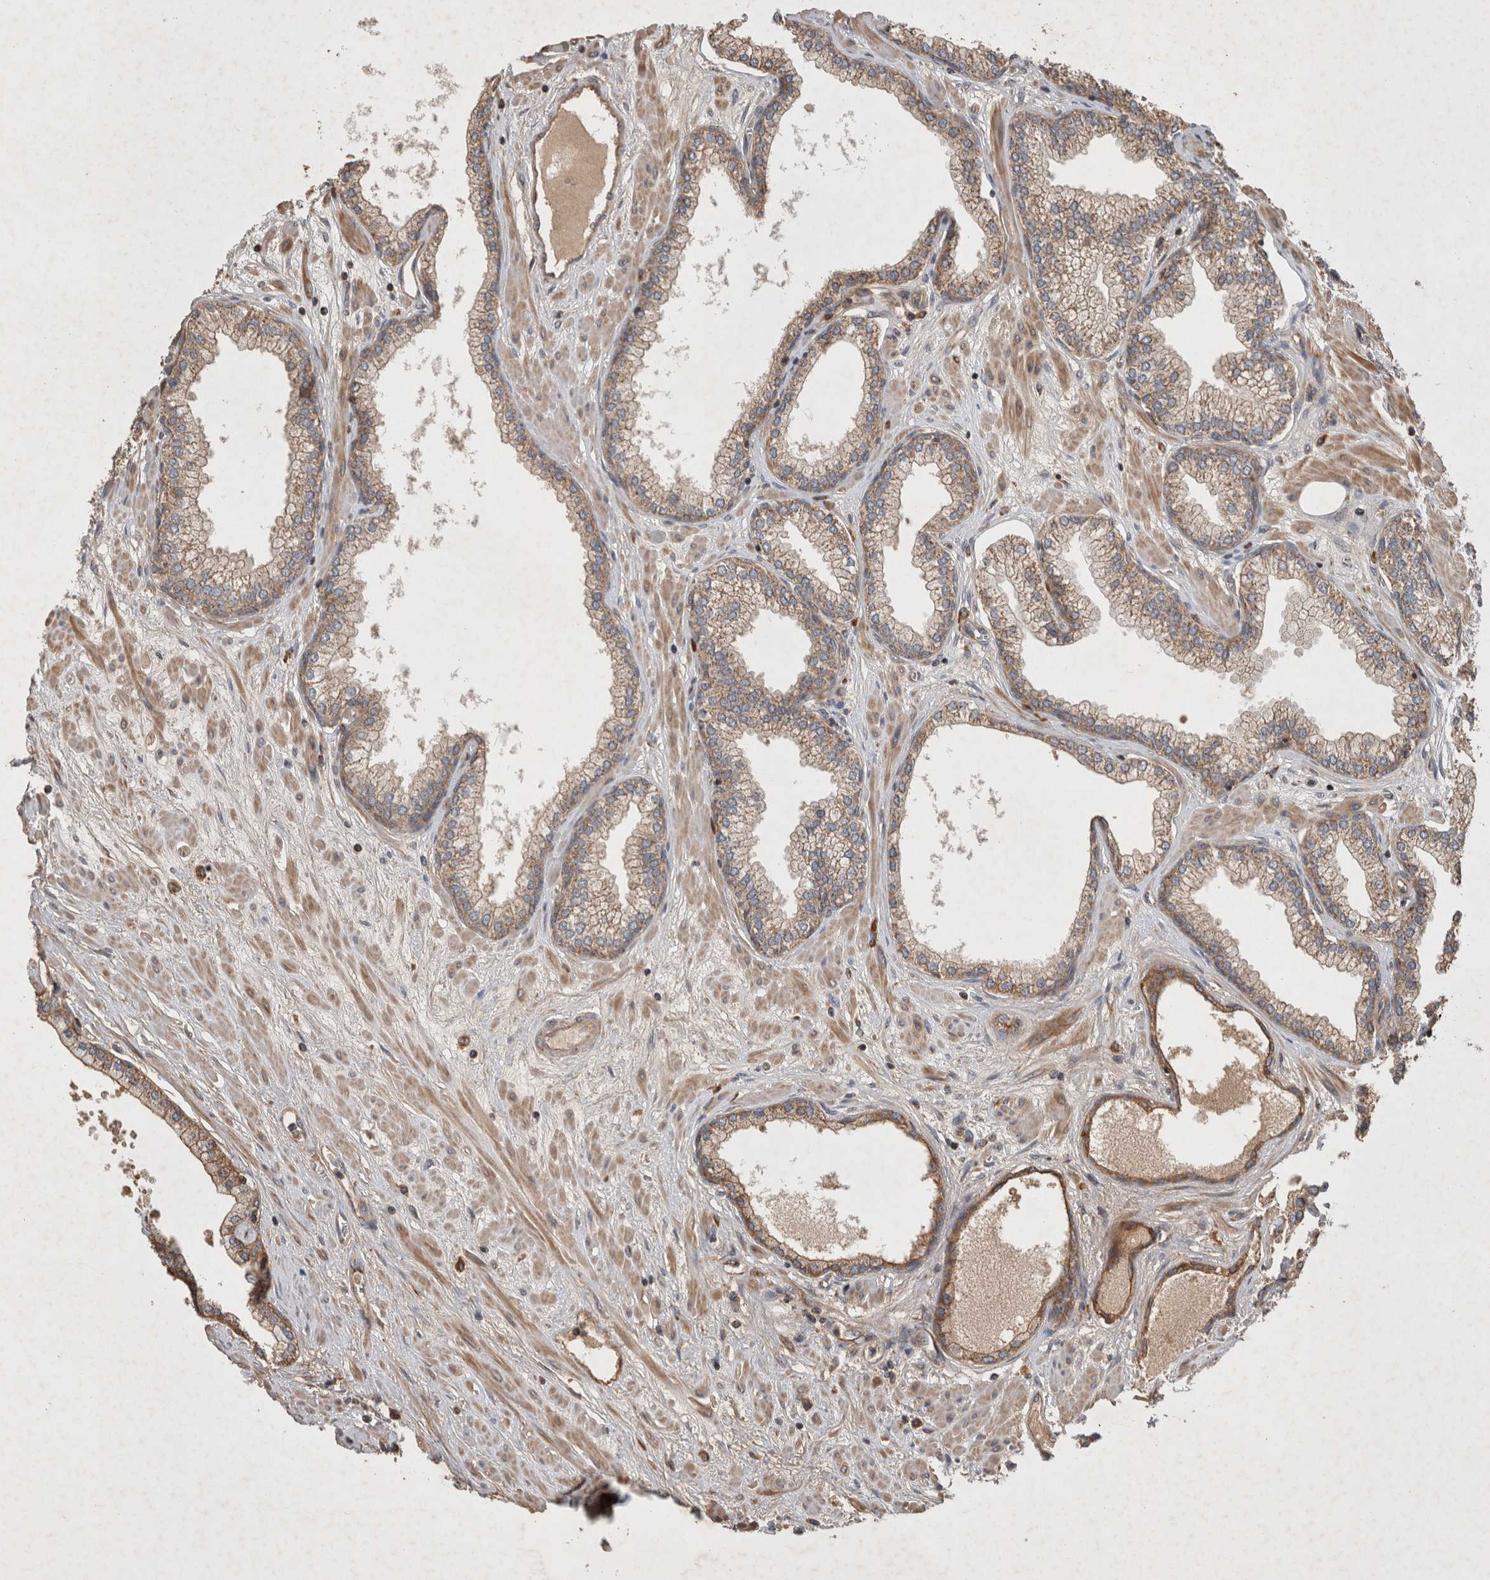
{"staining": {"intensity": "moderate", "quantity": "25%-75%", "location": "cytoplasmic/membranous"}, "tissue": "prostate", "cell_type": "Glandular cells", "image_type": "normal", "snomed": [{"axis": "morphology", "description": "Normal tissue, NOS"}, {"axis": "morphology", "description": "Urothelial carcinoma, Low grade"}, {"axis": "topography", "description": "Urinary bladder"}, {"axis": "topography", "description": "Prostate"}], "caption": "Brown immunohistochemical staining in unremarkable human prostate demonstrates moderate cytoplasmic/membranous positivity in about 25%-75% of glandular cells. The staining was performed using DAB (3,3'-diaminobenzidine), with brown indicating positive protein expression. Nuclei are stained blue with hematoxylin.", "gene": "SERAC1", "patient": {"sex": "male", "age": 60}}